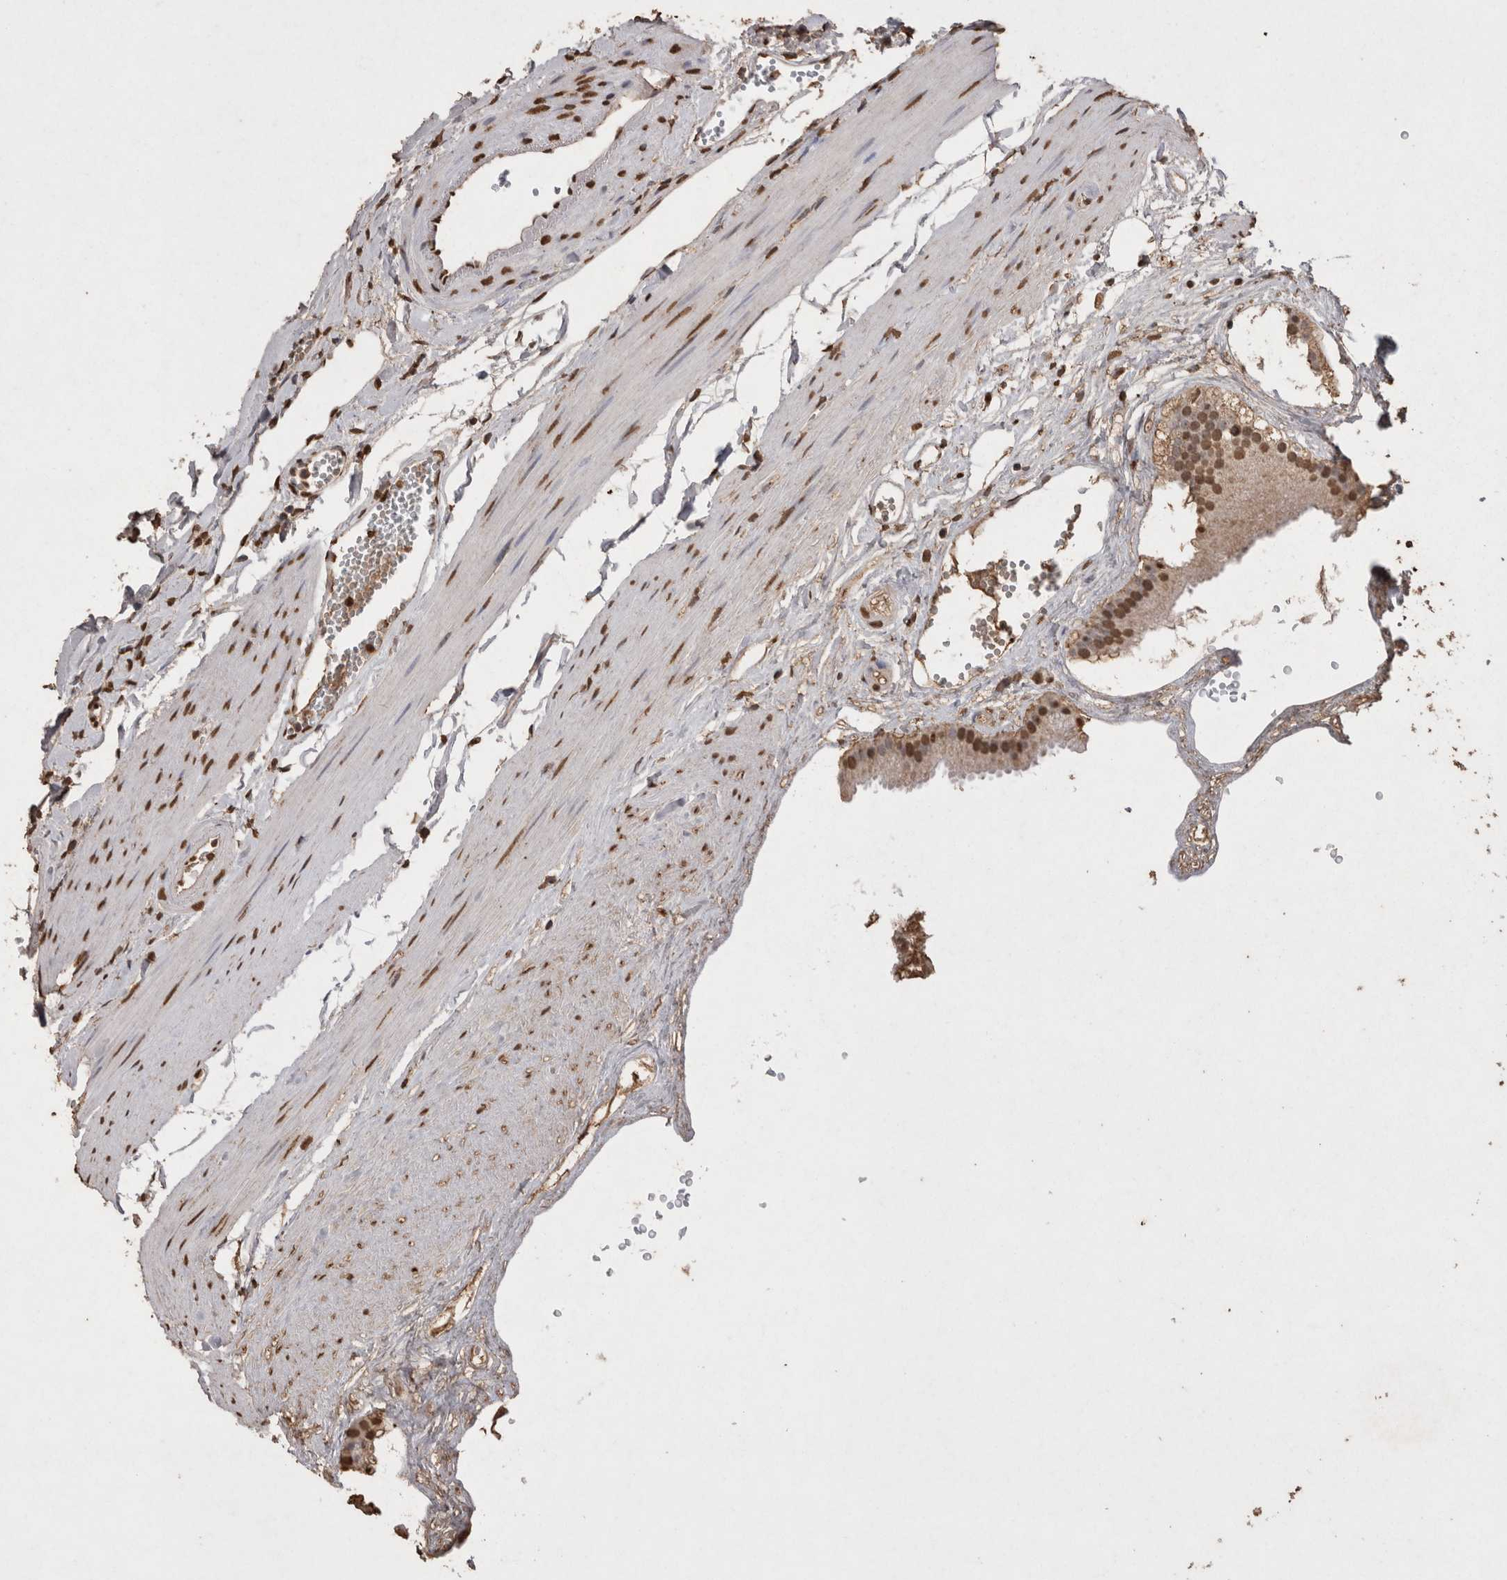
{"staining": {"intensity": "strong", "quantity": ">75%", "location": "nuclear"}, "tissue": "gallbladder", "cell_type": "Glandular cells", "image_type": "normal", "snomed": [{"axis": "morphology", "description": "Normal tissue, NOS"}, {"axis": "topography", "description": "Gallbladder"}], "caption": "A high amount of strong nuclear positivity is seen in approximately >75% of glandular cells in unremarkable gallbladder.", "gene": "POU5F1", "patient": {"sex": "female", "age": 64}}